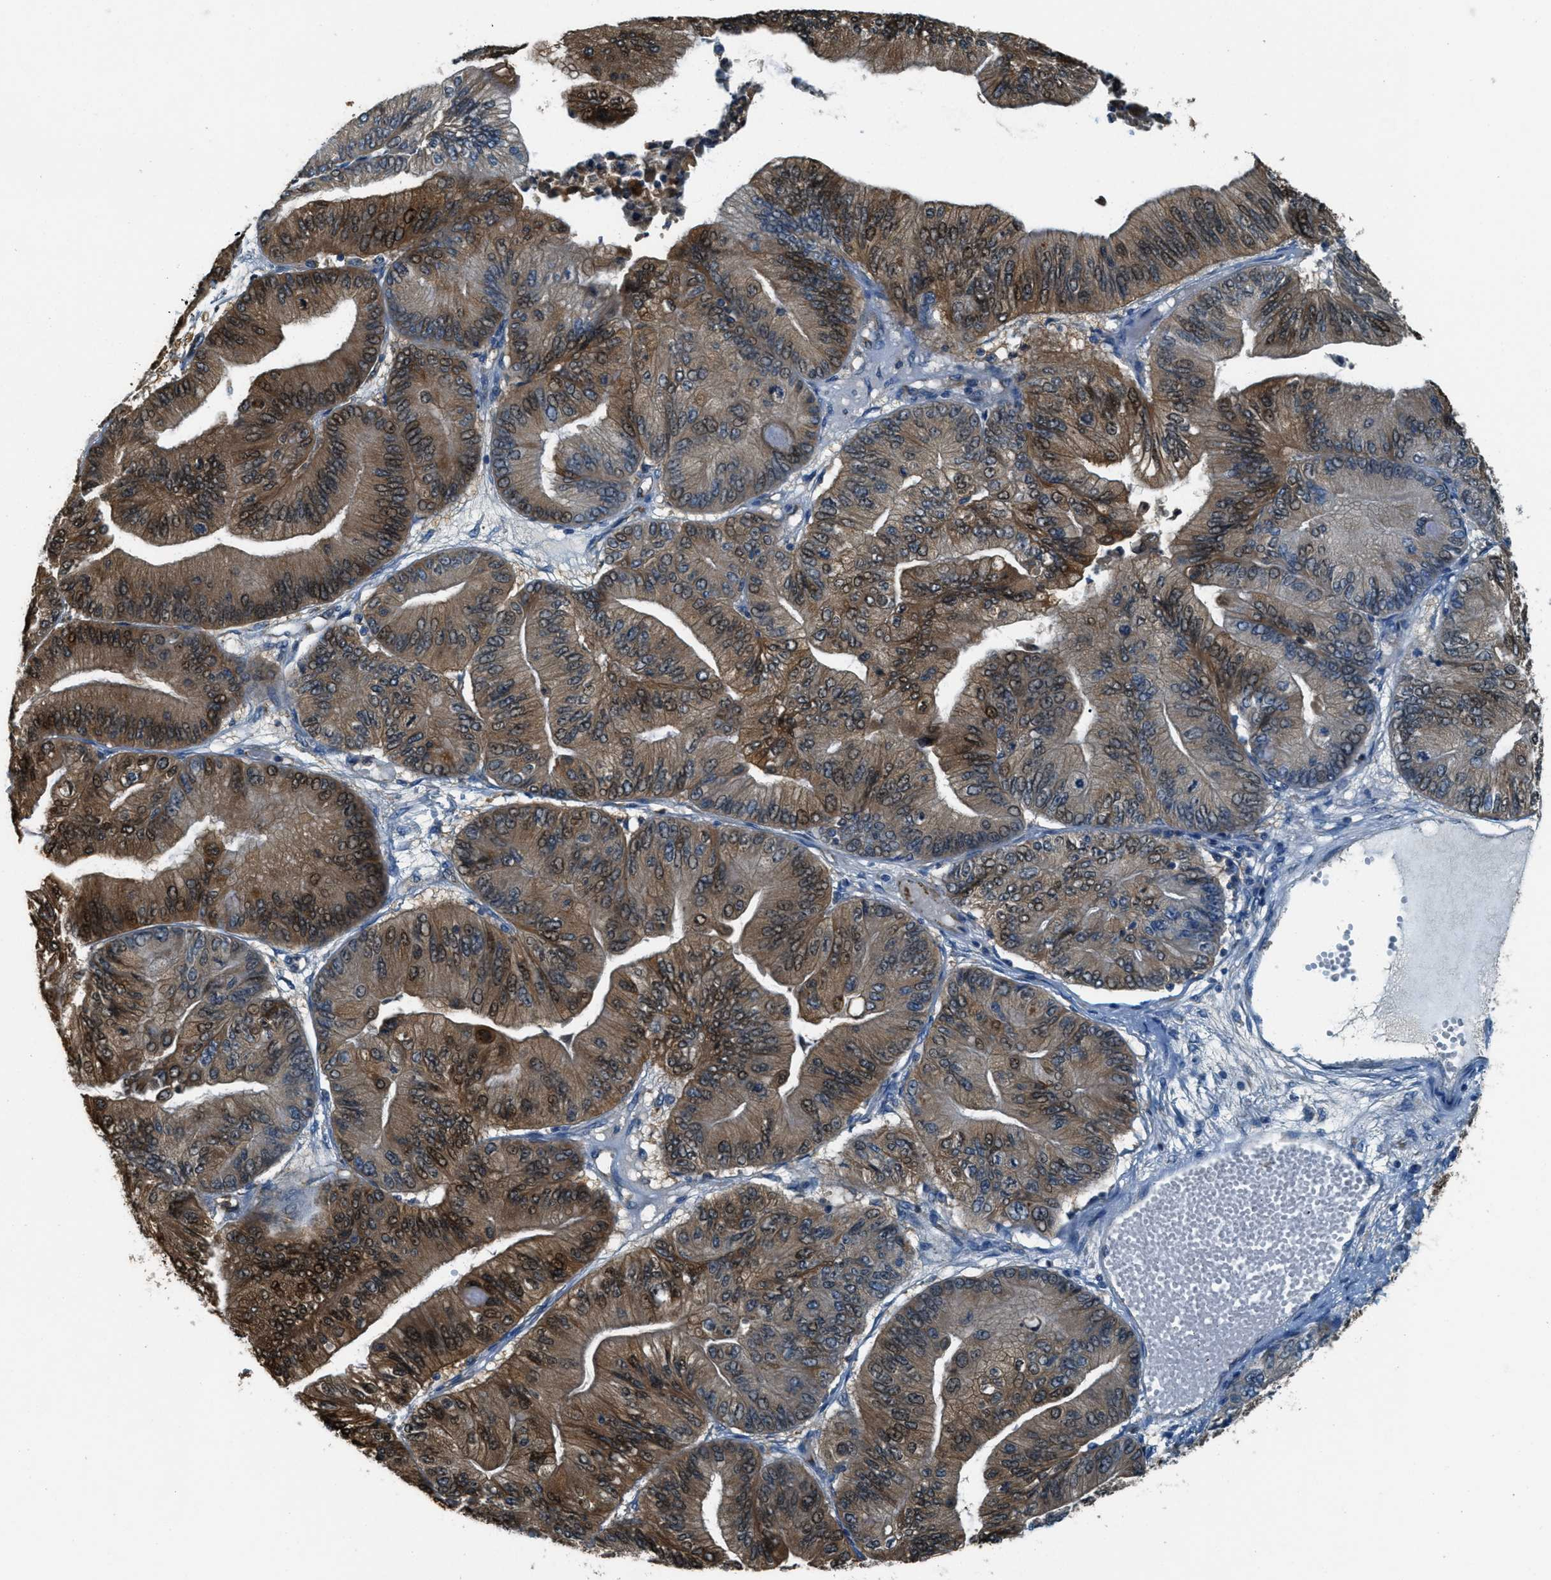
{"staining": {"intensity": "moderate", "quantity": ">75%", "location": "cytoplasmic/membranous,nuclear"}, "tissue": "ovarian cancer", "cell_type": "Tumor cells", "image_type": "cancer", "snomed": [{"axis": "morphology", "description": "Cystadenocarcinoma, mucinous, NOS"}, {"axis": "topography", "description": "Ovary"}], "caption": "There is medium levels of moderate cytoplasmic/membranous and nuclear positivity in tumor cells of mucinous cystadenocarcinoma (ovarian), as demonstrated by immunohistochemical staining (brown color).", "gene": "GIMAP8", "patient": {"sex": "female", "age": 61}}